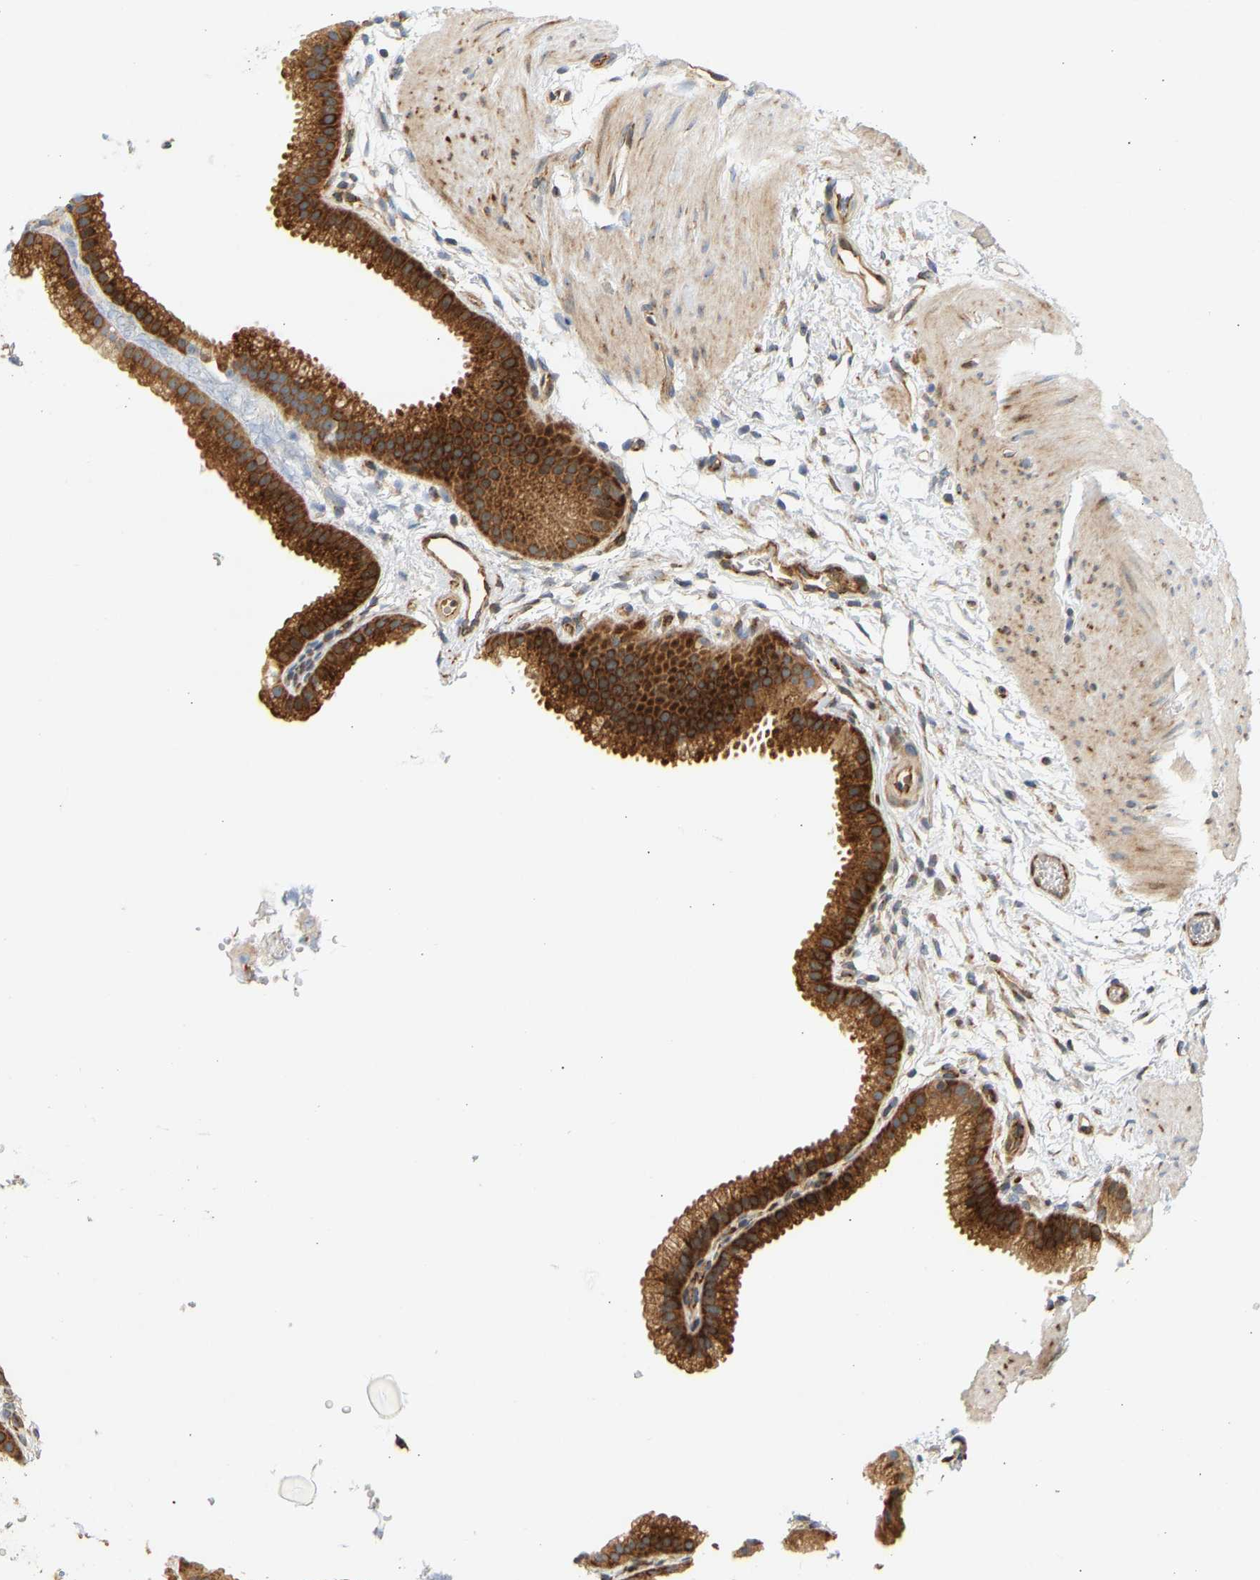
{"staining": {"intensity": "strong", "quantity": ">75%", "location": "cytoplasmic/membranous"}, "tissue": "gallbladder", "cell_type": "Glandular cells", "image_type": "normal", "snomed": [{"axis": "morphology", "description": "Normal tissue, NOS"}, {"axis": "topography", "description": "Gallbladder"}], "caption": "Immunohistochemistry (DAB (3,3'-diaminobenzidine)) staining of normal gallbladder exhibits strong cytoplasmic/membranous protein positivity in about >75% of glandular cells.", "gene": "RPS14", "patient": {"sex": "female", "age": 64}}